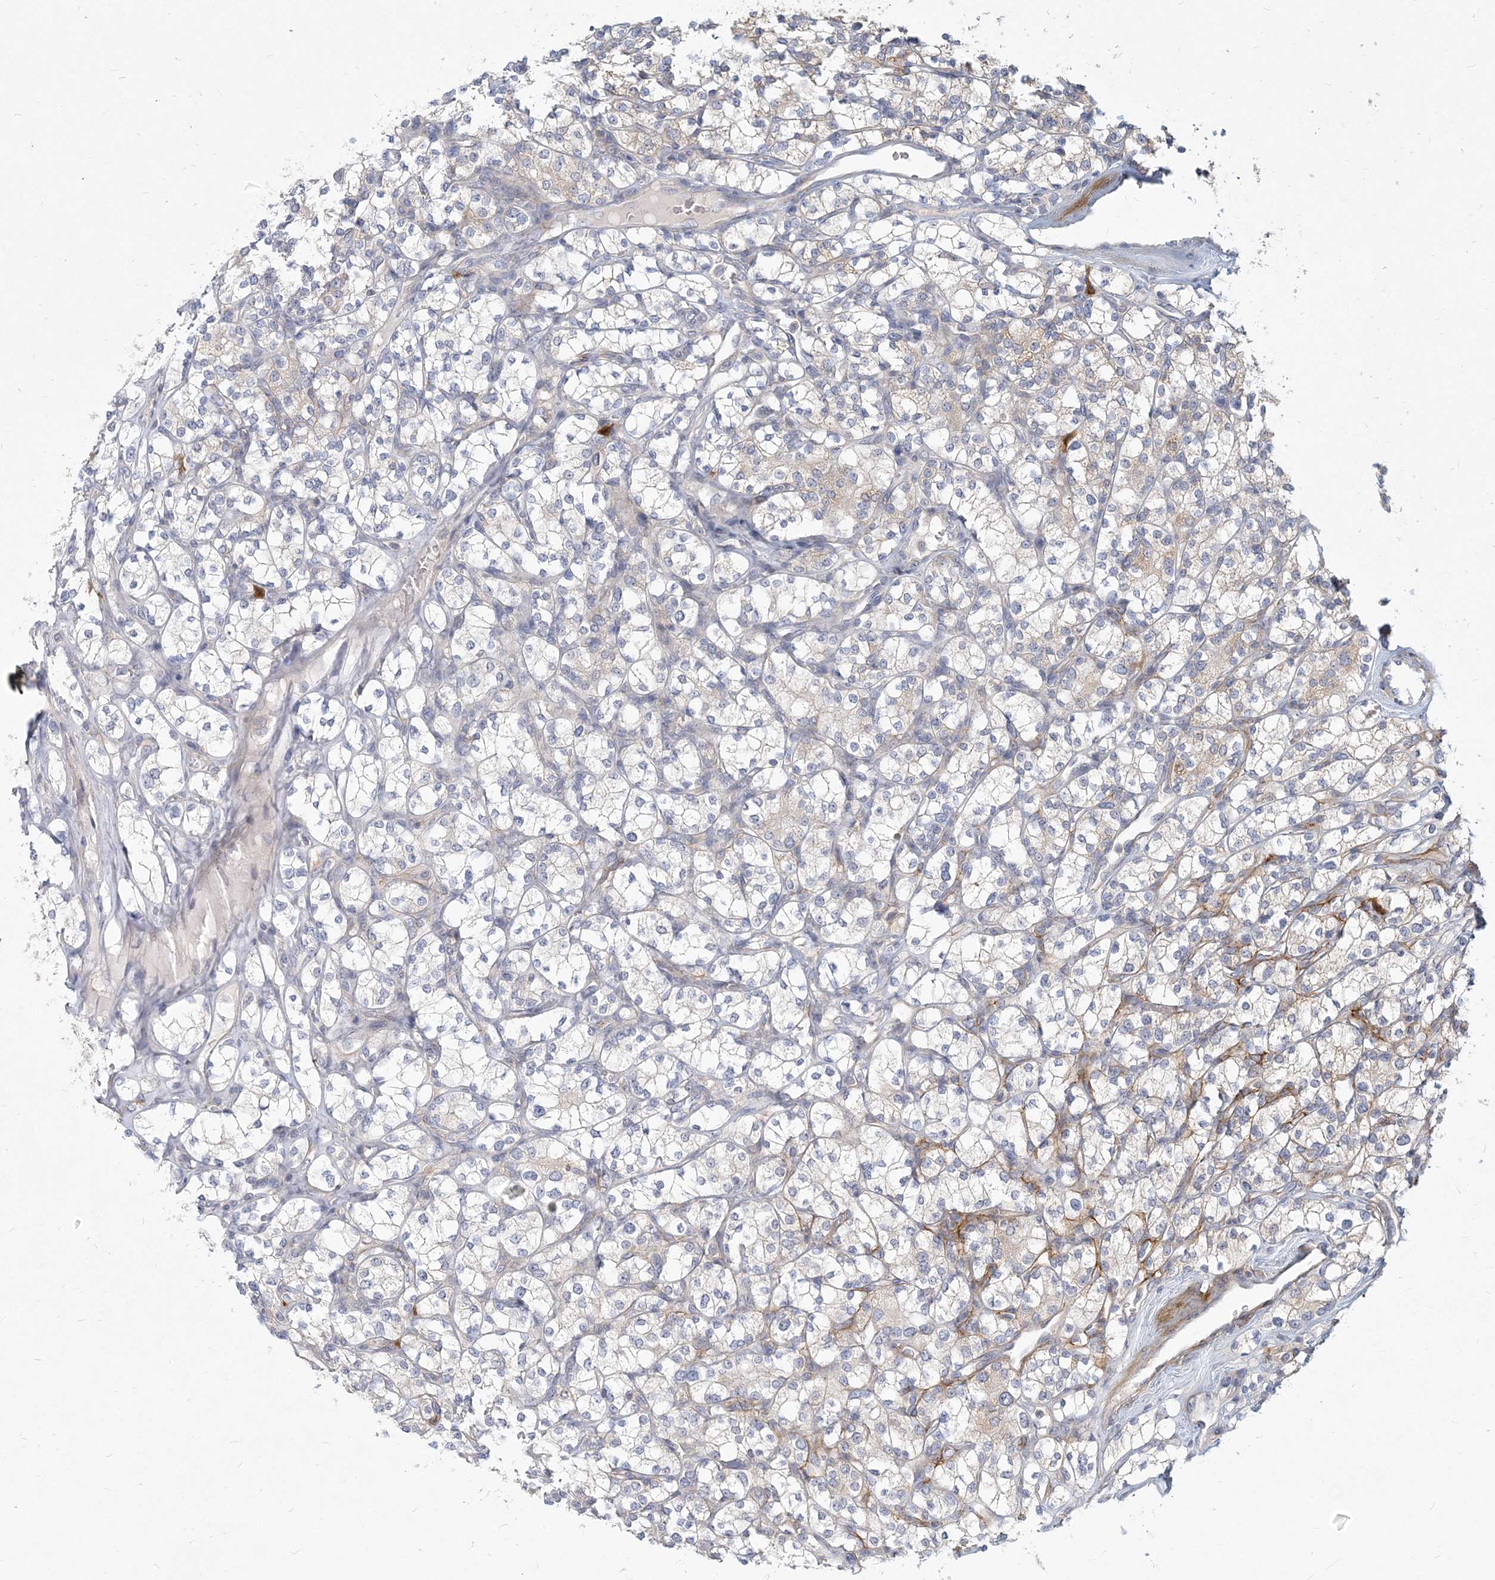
{"staining": {"intensity": "moderate", "quantity": "<25%", "location": "cytoplasmic/membranous"}, "tissue": "renal cancer", "cell_type": "Tumor cells", "image_type": "cancer", "snomed": [{"axis": "morphology", "description": "Adenocarcinoma, NOS"}, {"axis": "topography", "description": "Kidney"}], "caption": "An immunohistochemistry histopathology image of tumor tissue is shown. Protein staining in brown labels moderate cytoplasmic/membranous positivity in renal cancer within tumor cells. (brown staining indicates protein expression, while blue staining denotes nuclei).", "gene": "GMPPA", "patient": {"sex": "male", "age": 77}}